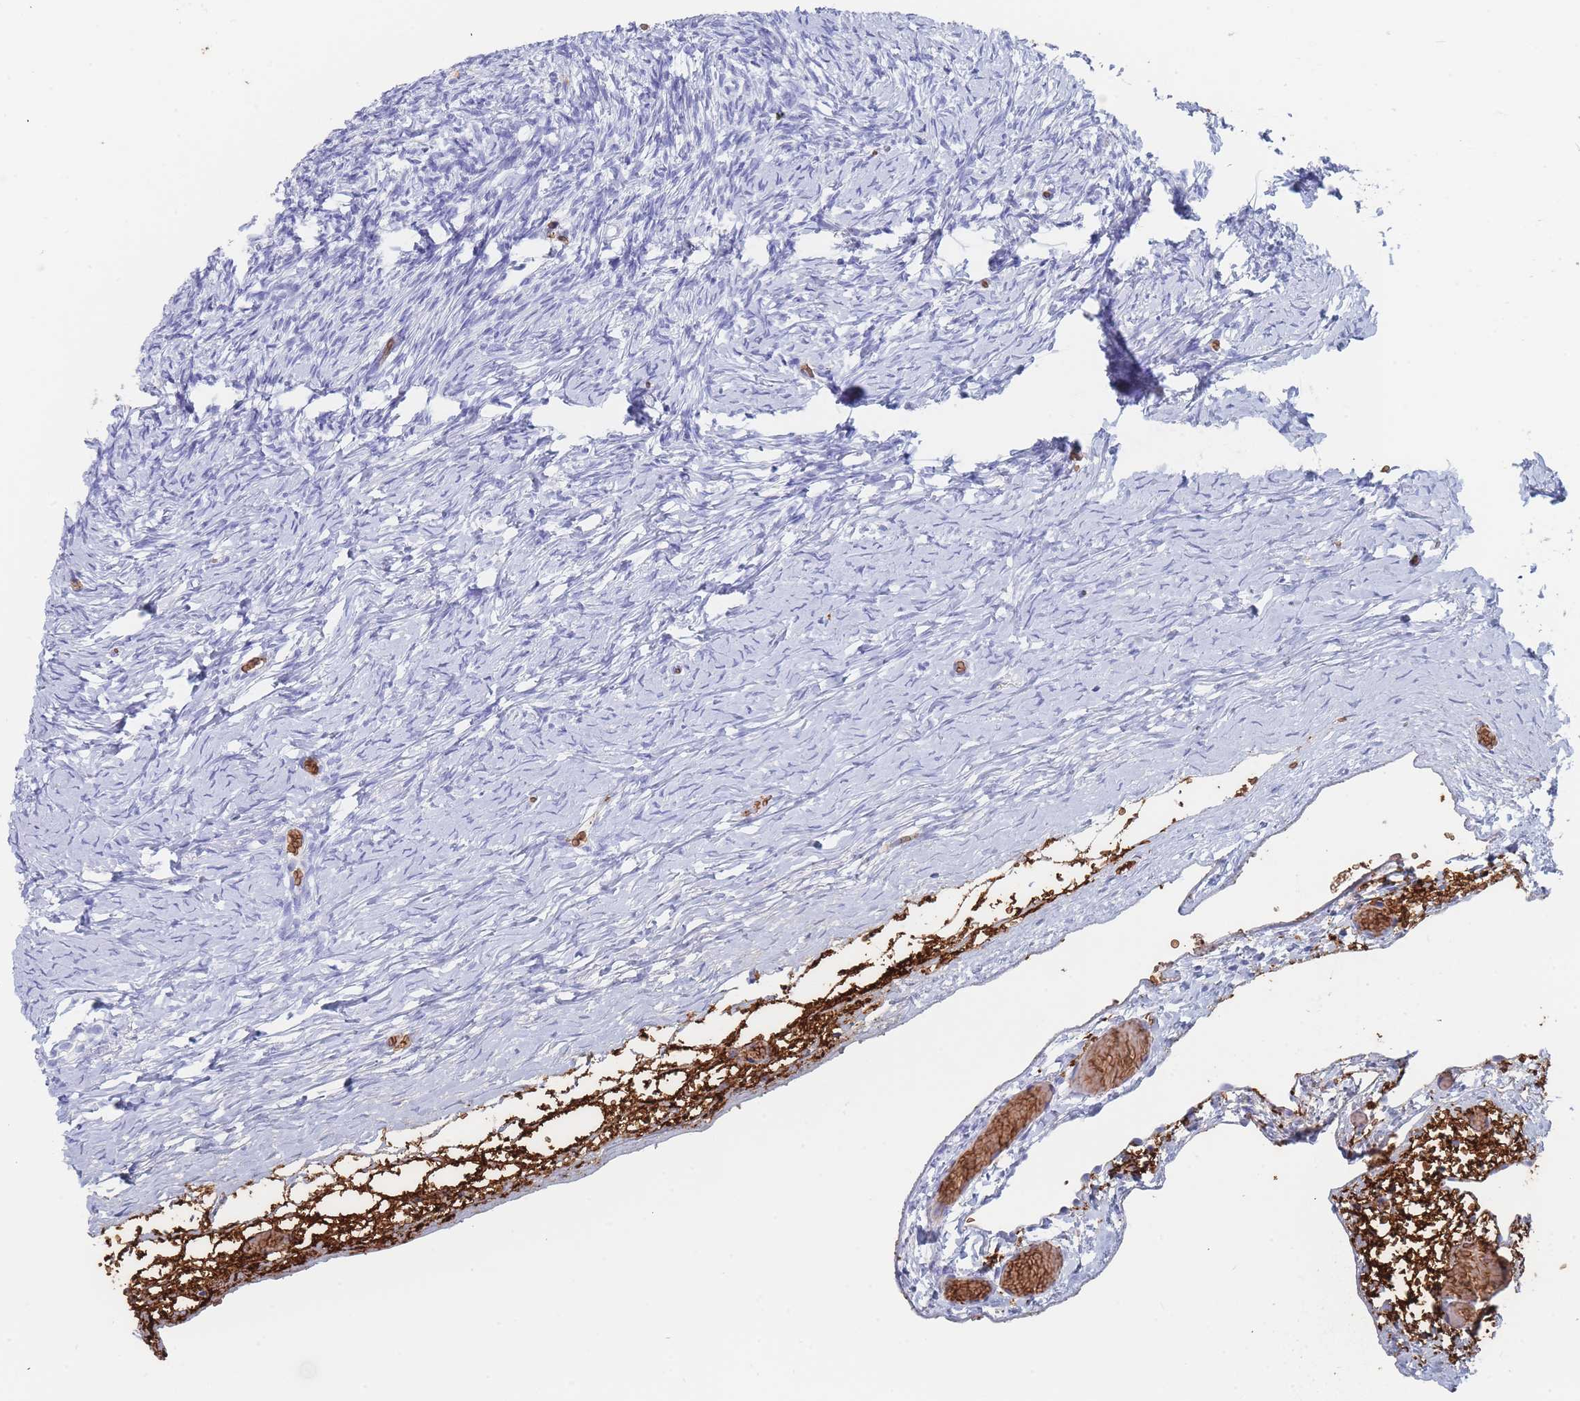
{"staining": {"intensity": "negative", "quantity": "none", "location": "none"}, "tissue": "ovary", "cell_type": "Ovarian stroma cells", "image_type": "normal", "snomed": [{"axis": "morphology", "description": "Normal tissue, NOS"}, {"axis": "topography", "description": "Ovary"}], "caption": "Immunohistochemical staining of benign ovary shows no significant staining in ovarian stroma cells.", "gene": "SLC2A1", "patient": {"sex": "female", "age": 39}}